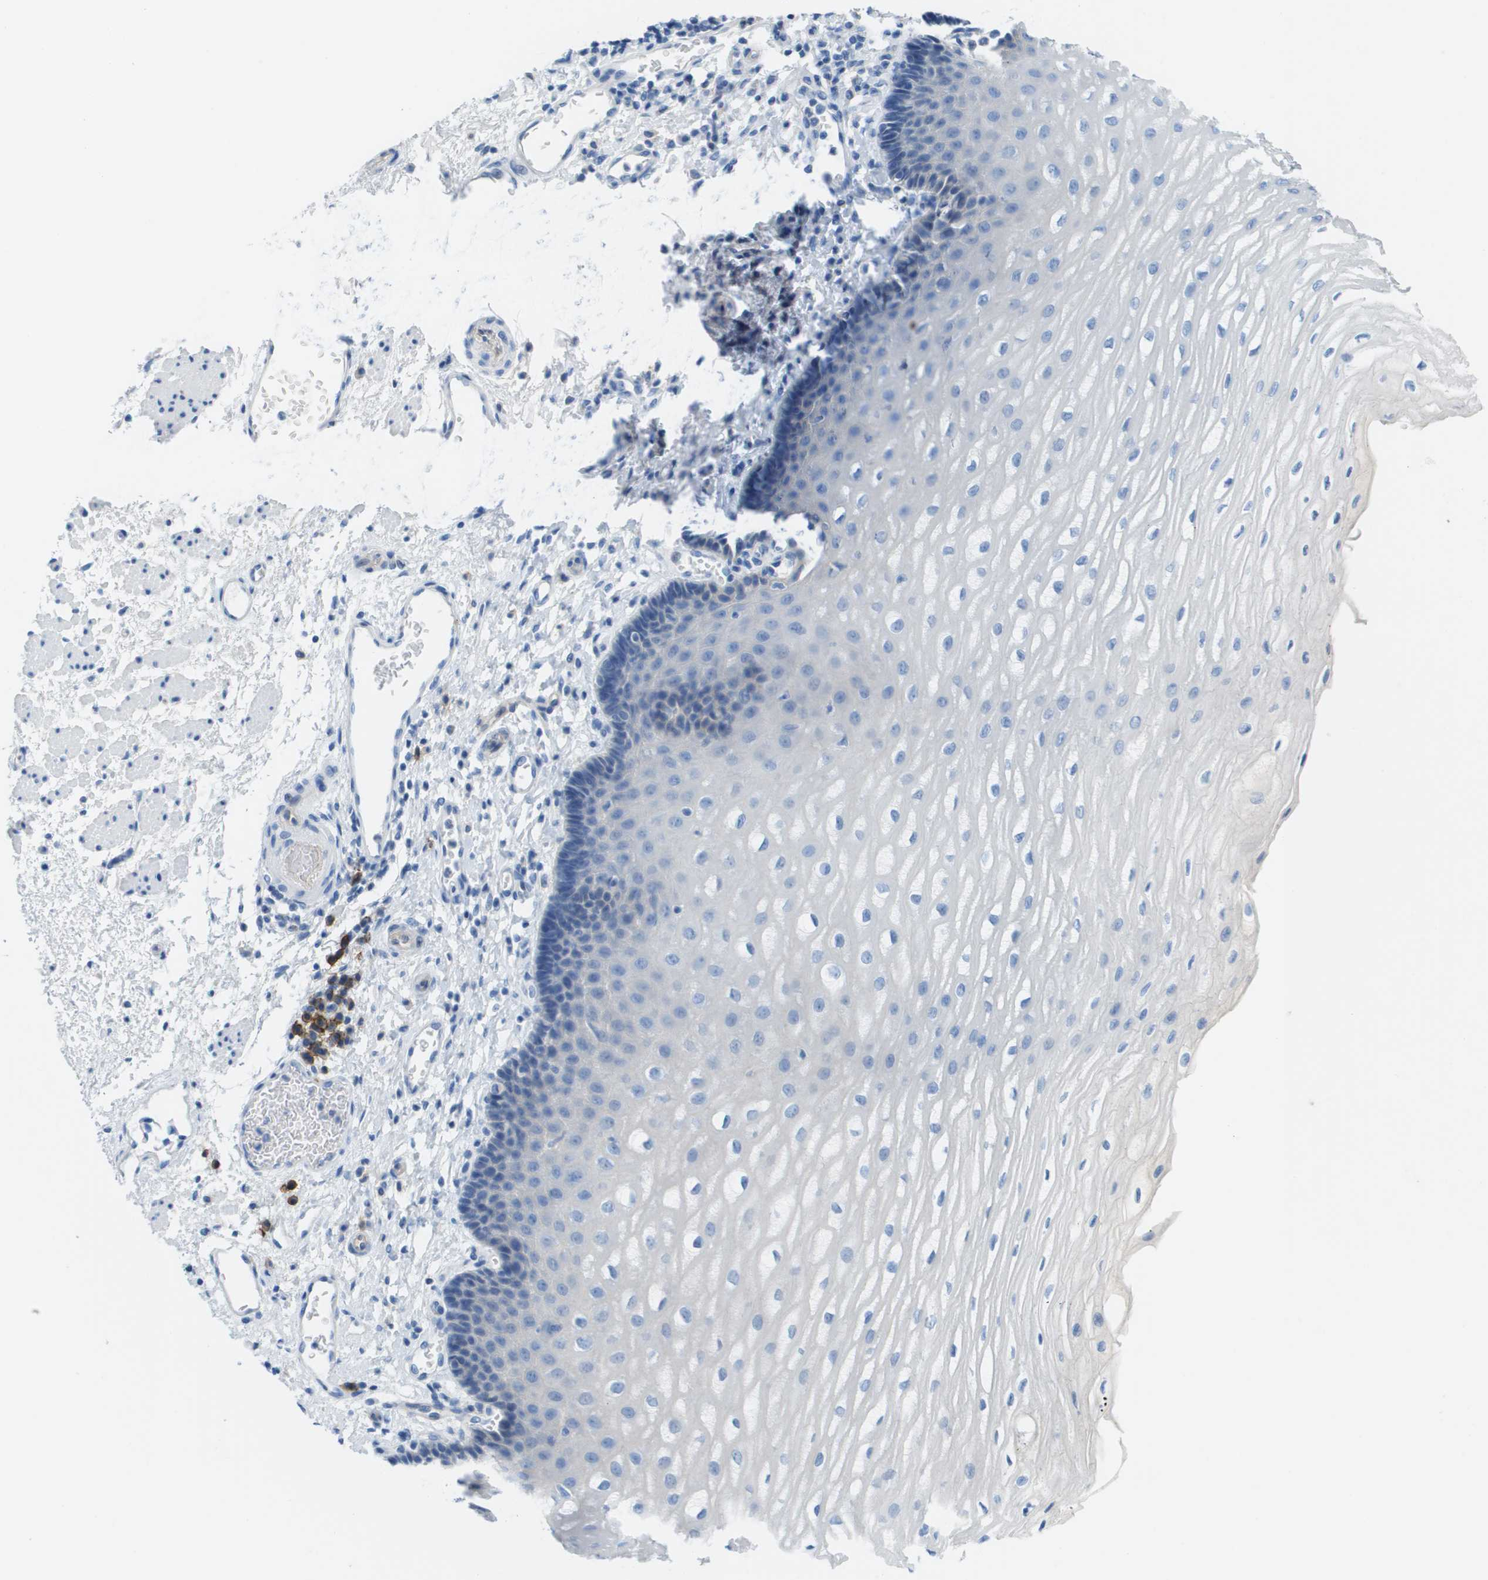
{"staining": {"intensity": "negative", "quantity": "none", "location": "none"}, "tissue": "esophagus", "cell_type": "Squamous epithelial cells", "image_type": "normal", "snomed": [{"axis": "morphology", "description": "Normal tissue, NOS"}, {"axis": "topography", "description": "Esophagus"}], "caption": "The micrograph shows no staining of squamous epithelial cells in benign esophagus.", "gene": "CD46", "patient": {"sex": "male", "age": 54}}